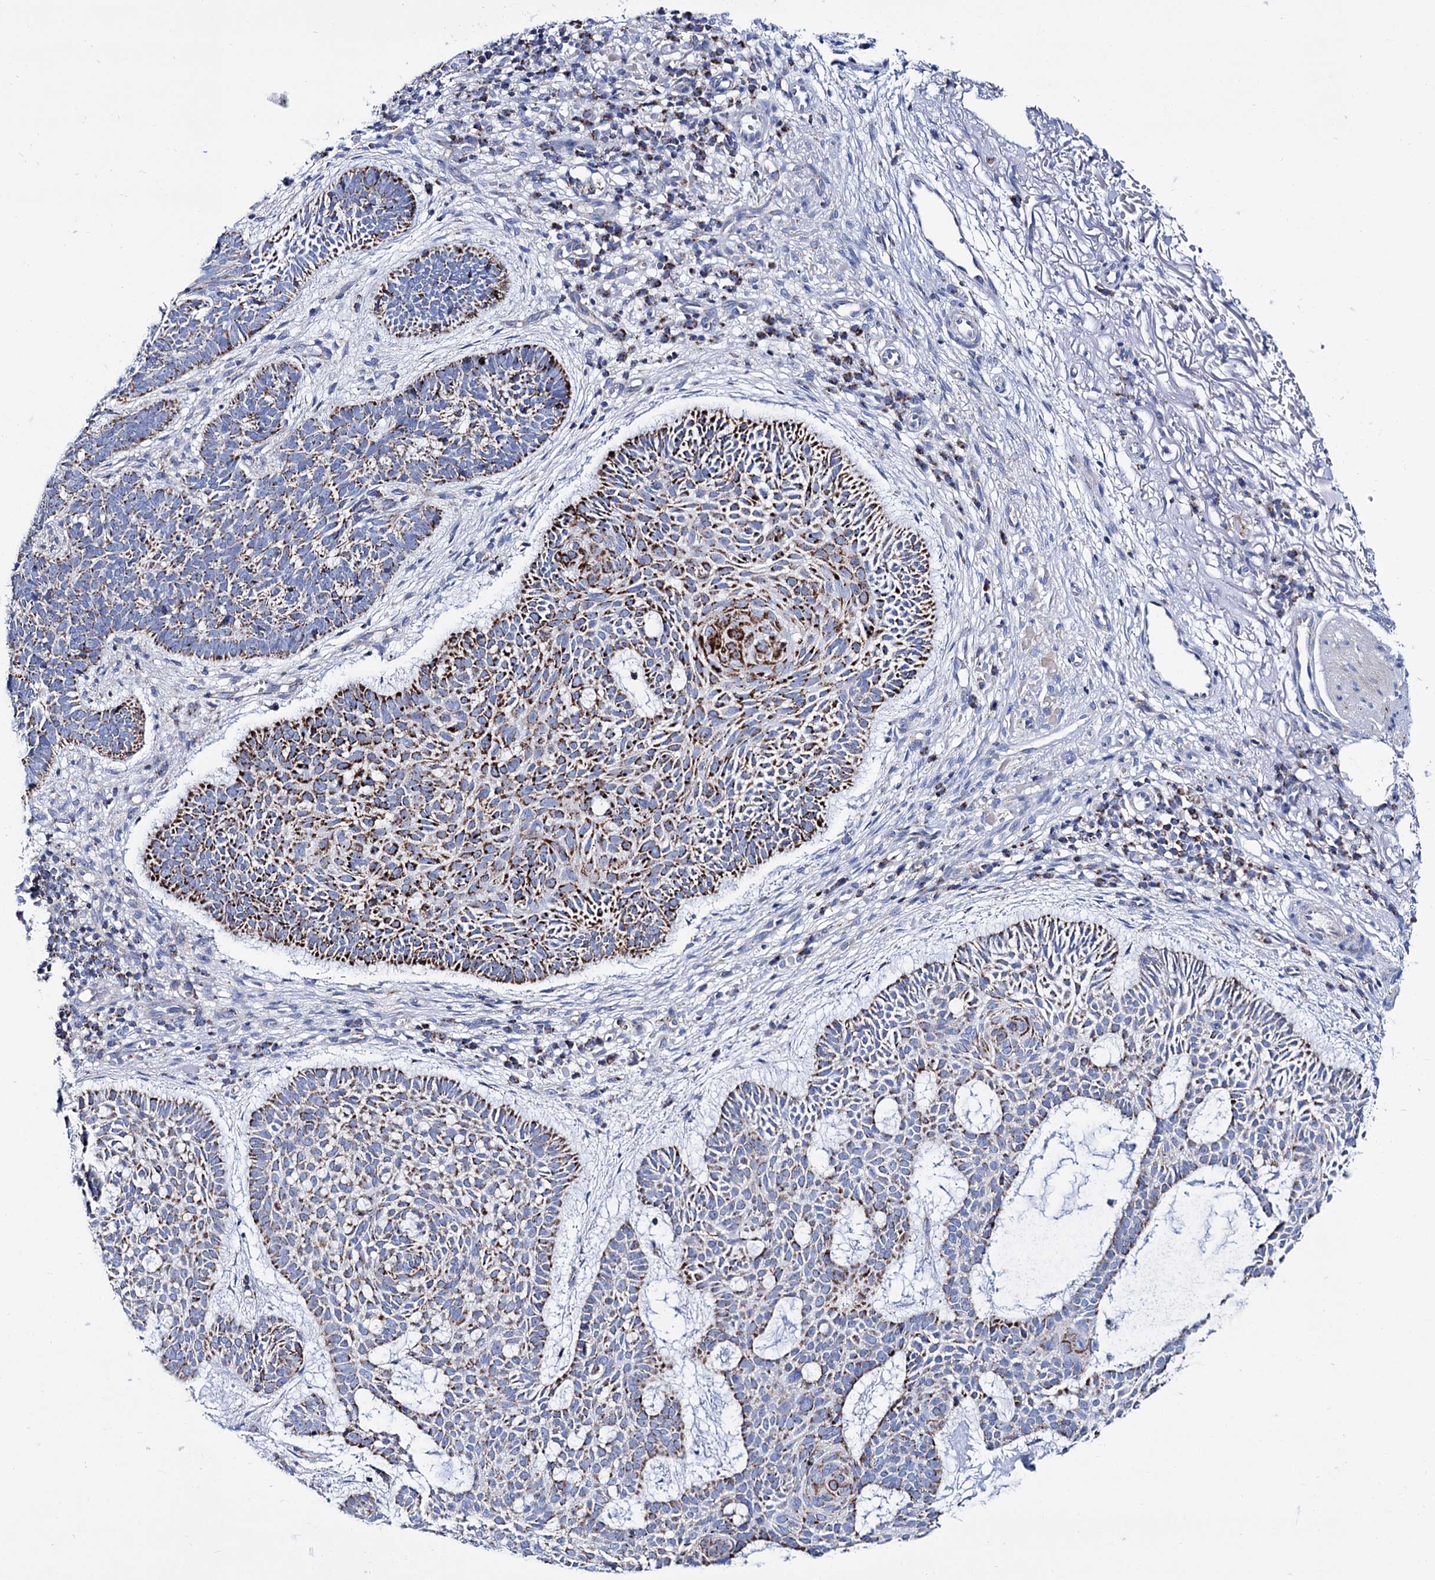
{"staining": {"intensity": "moderate", "quantity": ">75%", "location": "cytoplasmic/membranous"}, "tissue": "skin cancer", "cell_type": "Tumor cells", "image_type": "cancer", "snomed": [{"axis": "morphology", "description": "Basal cell carcinoma"}, {"axis": "topography", "description": "Skin"}], "caption": "A medium amount of moderate cytoplasmic/membranous positivity is identified in about >75% of tumor cells in skin cancer (basal cell carcinoma) tissue.", "gene": "UBASH3B", "patient": {"sex": "male", "age": 85}}